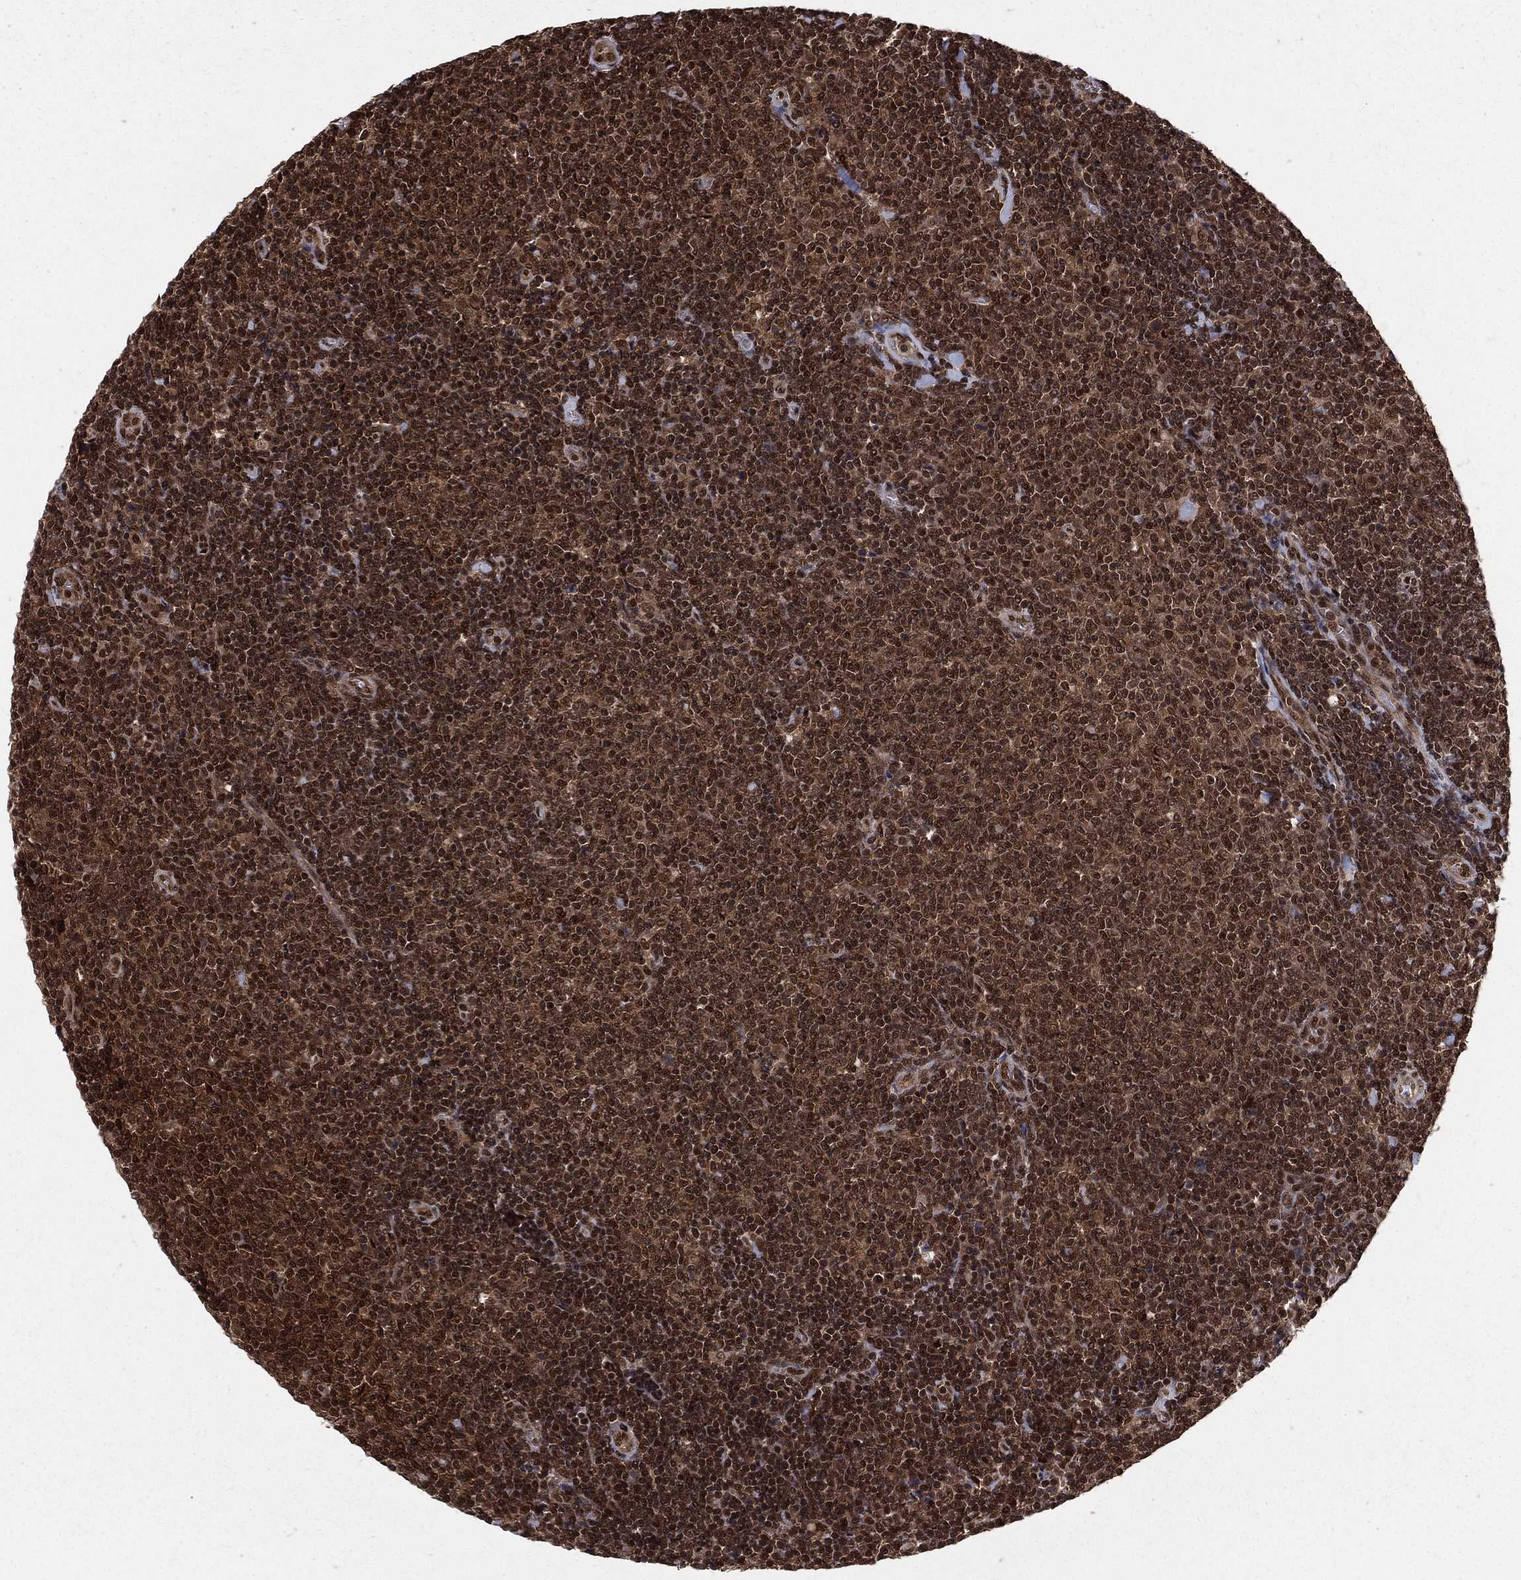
{"staining": {"intensity": "moderate", "quantity": ">75%", "location": "cytoplasmic/membranous,nuclear"}, "tissue": "lymphoma", "cell_type": "Tumor cells", "image_type": "cancer", "snomed": [{"axis": "morphology", "description": "Malignant lymphoma, non-Hodgkin's type, Low grade"}, {"axis": "topography", "description": "Lymph node"}], "caption": "This histopathology image reveals immunohistochemistry (IHC) staining of human lymphoma, with medium moderate cytoplasmic/membranous and nuclear positivity in about >75% of tumor cells.", "gene": "COPS4", "patient": {"sex": "male", "age": 52}}